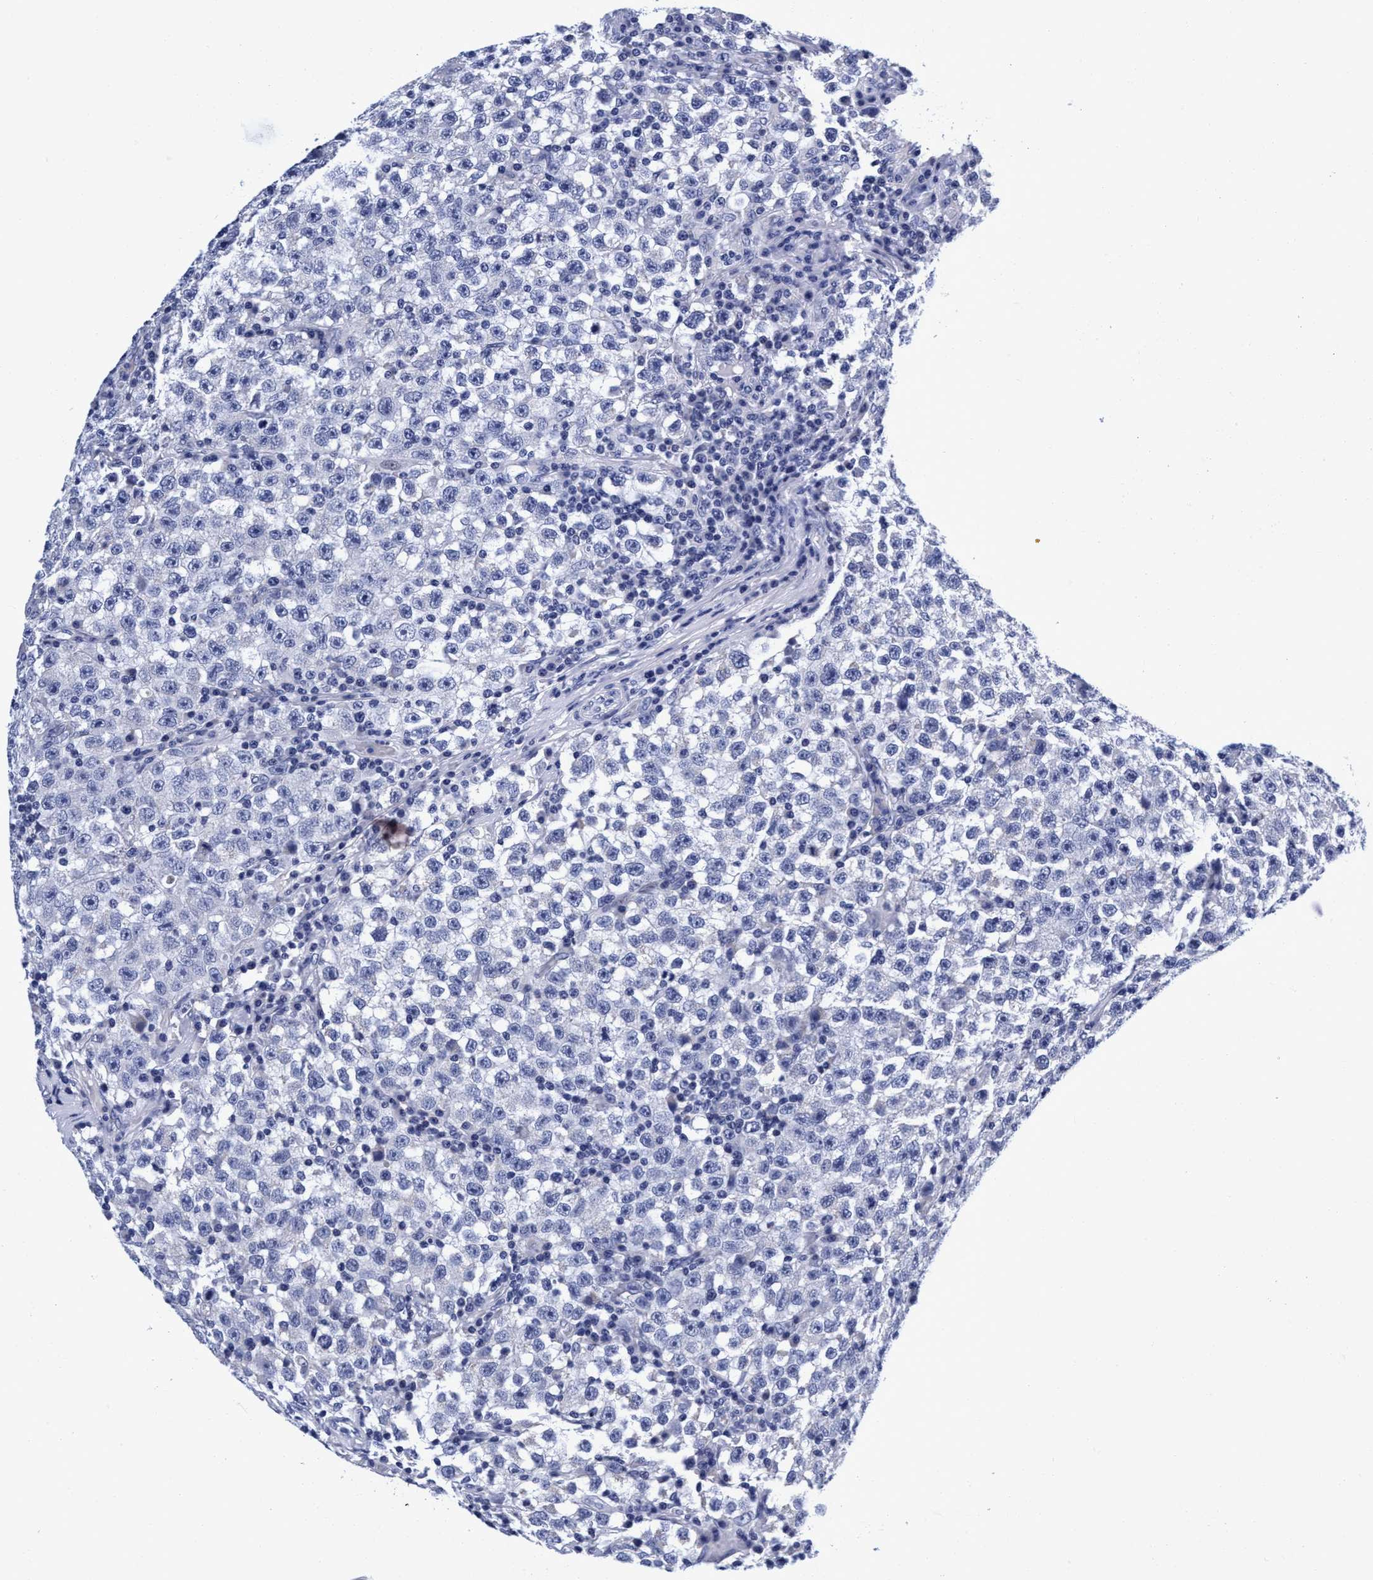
{"staining": {"intensity": "negative", "quantity": "none", "location": "none"}, "tissue": "testis cancer", "cell_type": "Tumor cells", "image_type": "cancer", "snomed": [{"axis": "morphology", "description": "Seminoma, NOS"}, {"axis": "topography", "description": "Testis"}], "caption": "DAB immunohistochemical staining of seminoma (testis) reveals no significant positivity in tumor cells. (Brightfield microscopy of DAB (3,3'-diaminobenzidine) immunohistochemistry at high magnification).", "gene": "PLPPR1", "patient": {"sex": "male", "age": 22}}